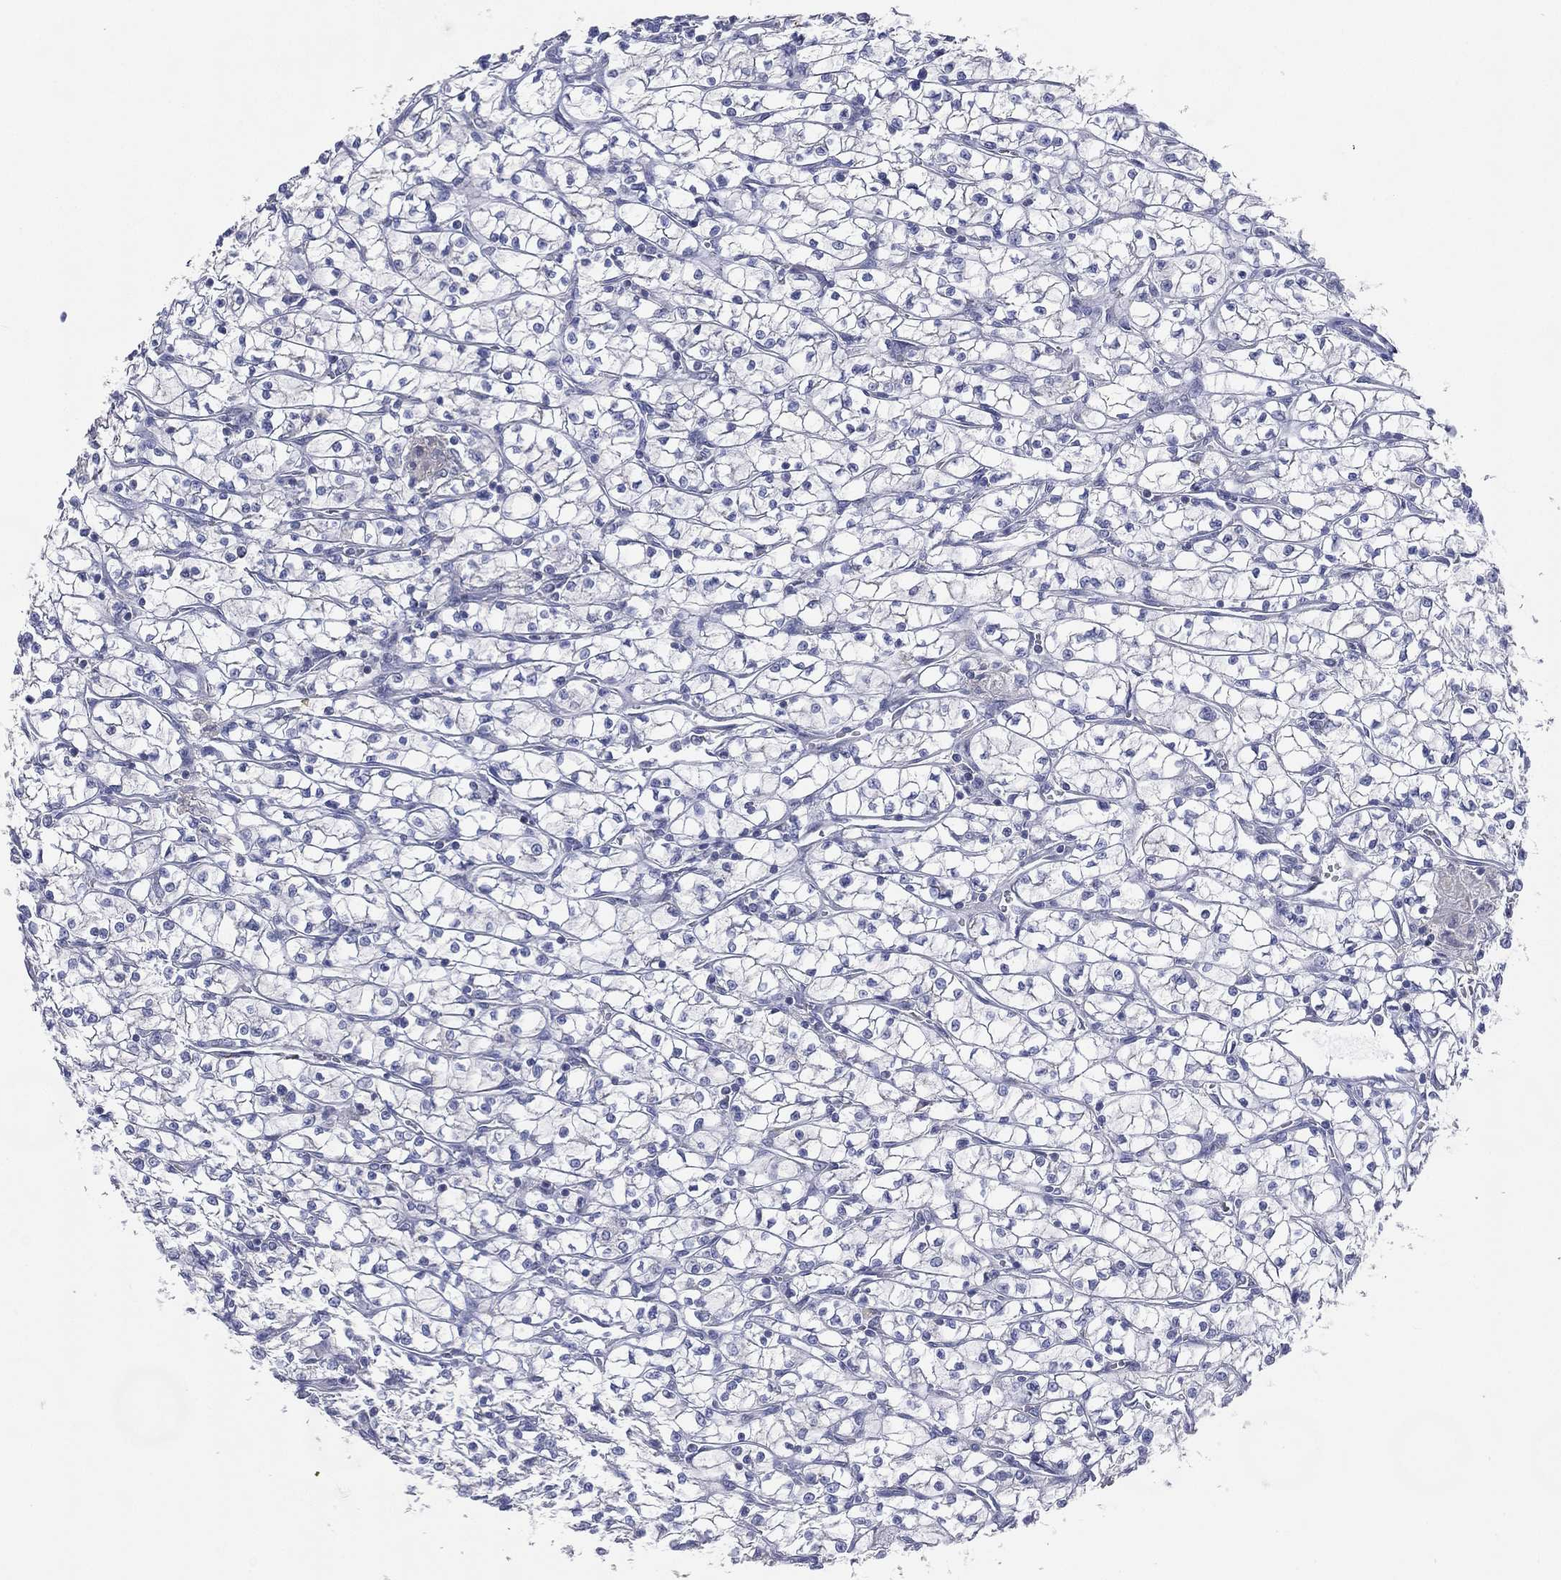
{"staining": {"intensity": "negative", "quantity": "none", "location": "none"}, "tissue": "renal cancer", "cell_type": "Tumor cells", "image_type": "cancer", "snomed": [{"axis": "morphology", "description": "Adenocarcinoma, NOS"}, {"axis": "topography", "description": "Kidney"}], "caption": "Human adenocarcinoma (renal) stained for a protein using immunohistochemistry (IHC) demonstrates no expression in tumor cells.", "gene": "ATP8A2", "patient": {"sex": "female", "age": 64}}